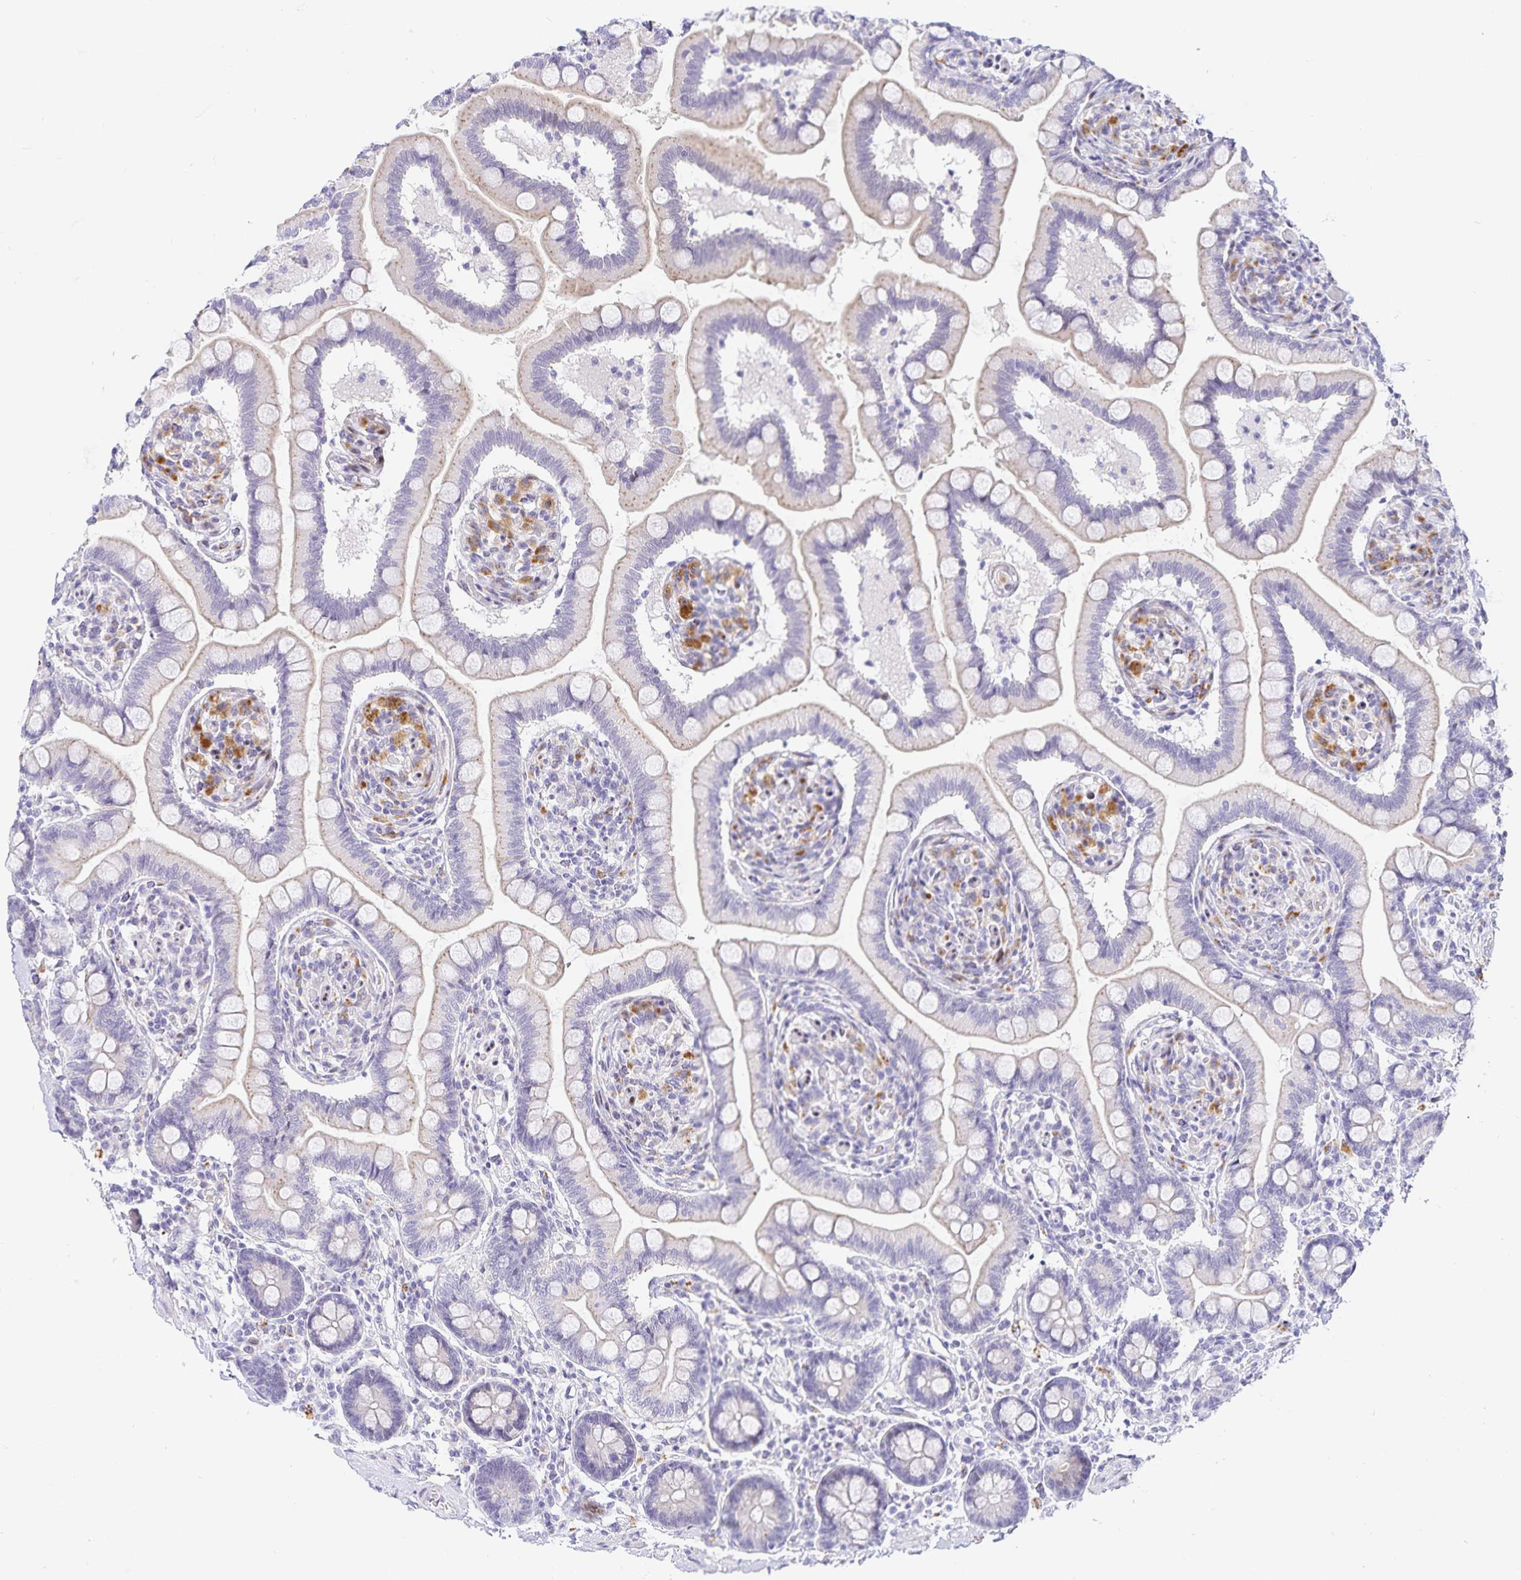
{"staining": {"intensity": "weak", "quantity": "25%-75%", "location": "cytoplasmic/membranous"}, "tissue": "small intestine", "cell_type": "Glandular cells", "image_type": "normal", "snomed": [{"axis": "morphology", "description": "Normal tissue, NOS"}, {"axis": "topography", "description": "Small intestine"}], "caption": "There is low levels of weak cytoplasmic/membranous staining in glandular cells of benign small intestine, as demonstrated by immunohistochemical staining (brown color).", "gene": "KBTBD13", "patient": {"sex": "female", "age": 64}}